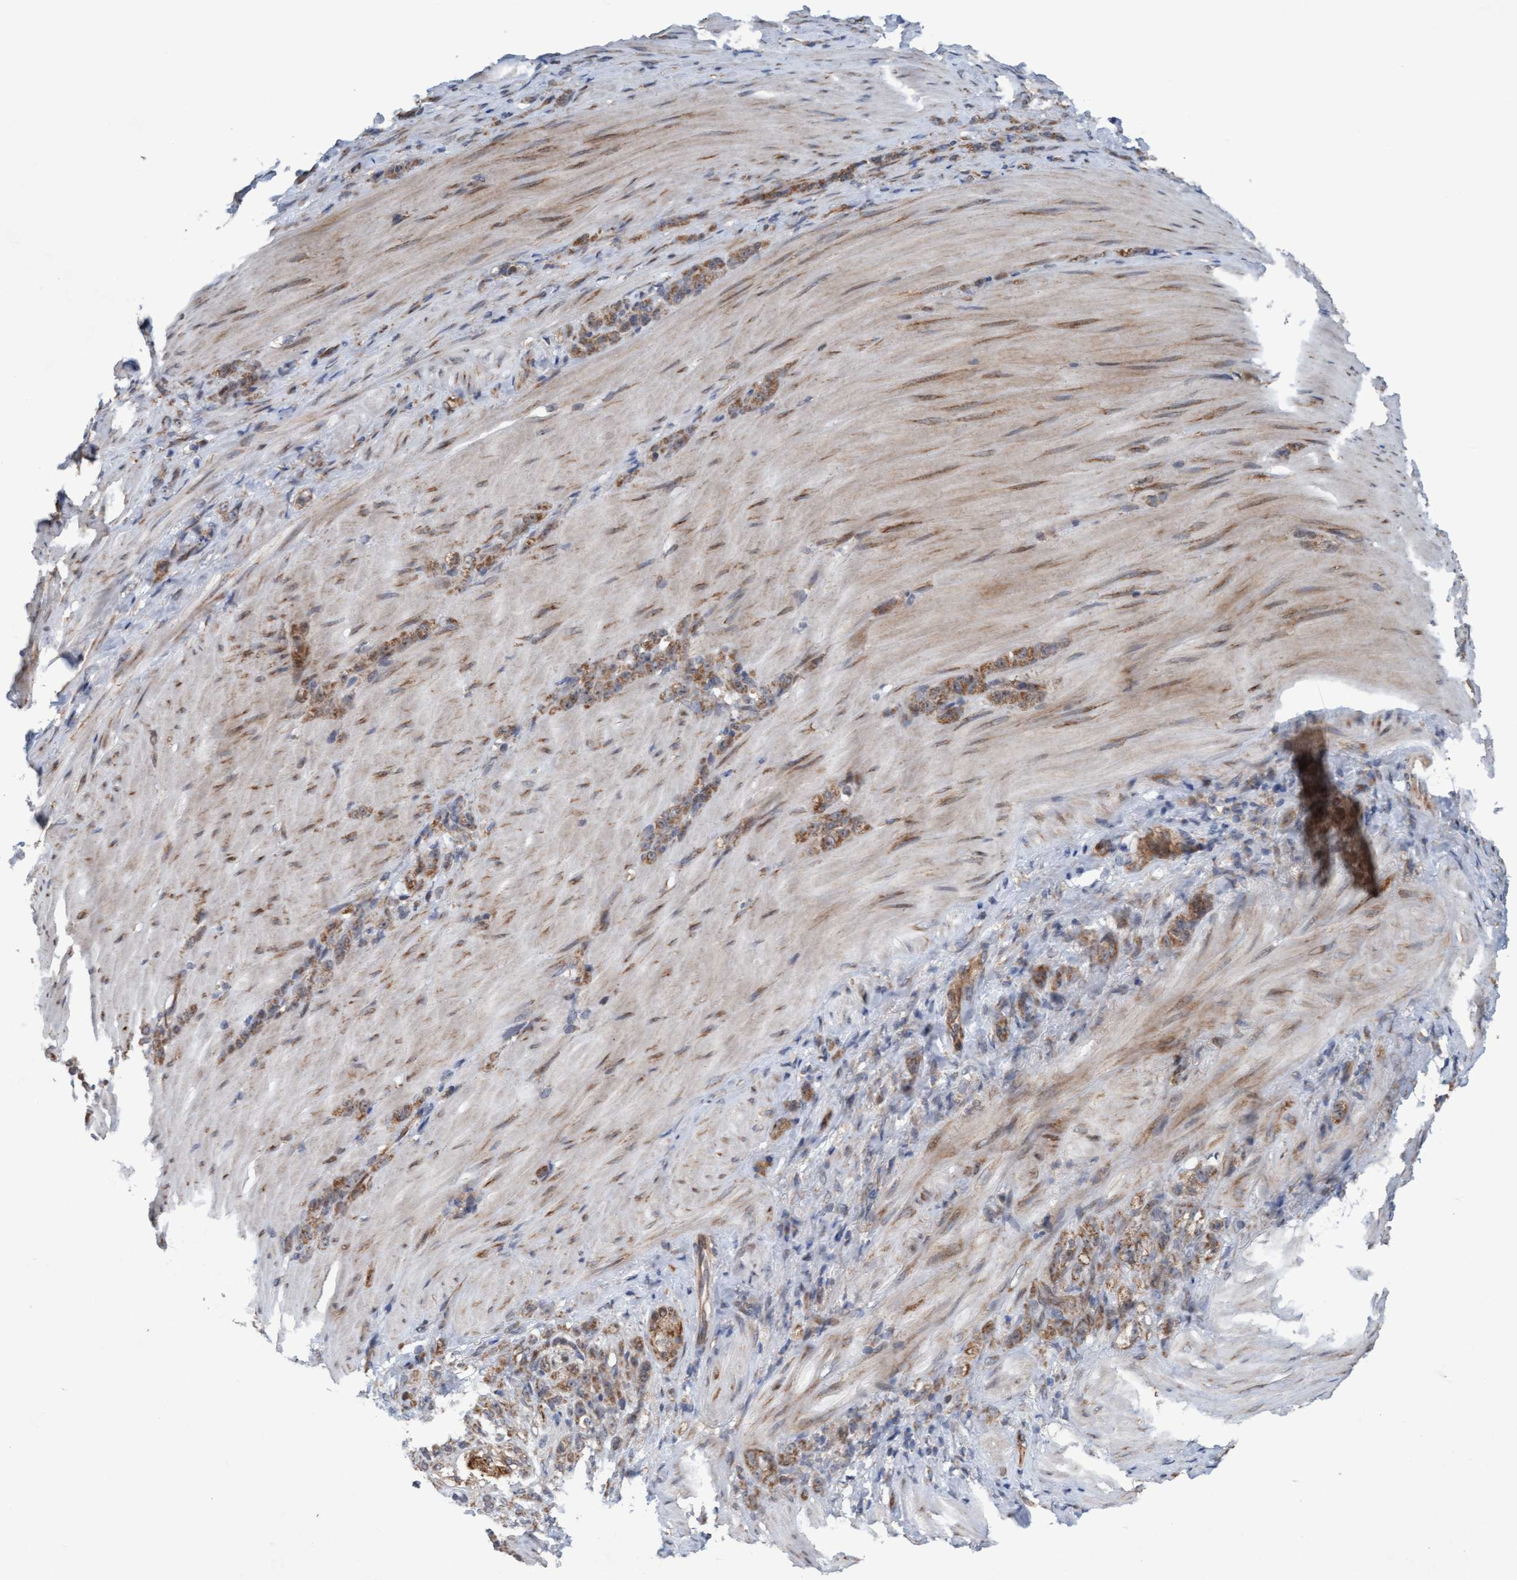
{"staining": {"intensity": "moderate", "quantity": ">75%", "location": "cytoplasmic/membranous"}, "tissue": "stomach cancer", "cell_type": "Tumor cells", "image_type": "cancer", "snomed": [{"axis": "morphology", "description": "Normal tissue, NOS"}, {"axis": "morphology", "description": "Adenocarcinoma, NOS"}, {"axis": "topography", "description": "Stomach"}], "caption": "A high-resolution image shows immunohistochemistry (IHC) staining of stomach cancer, which reveals moderate cytoplasmic/membranous positivity in approximately >75% of tumor cells.", "gene": "ZNF566", "patient": {"sex": "male", "age": 82}}